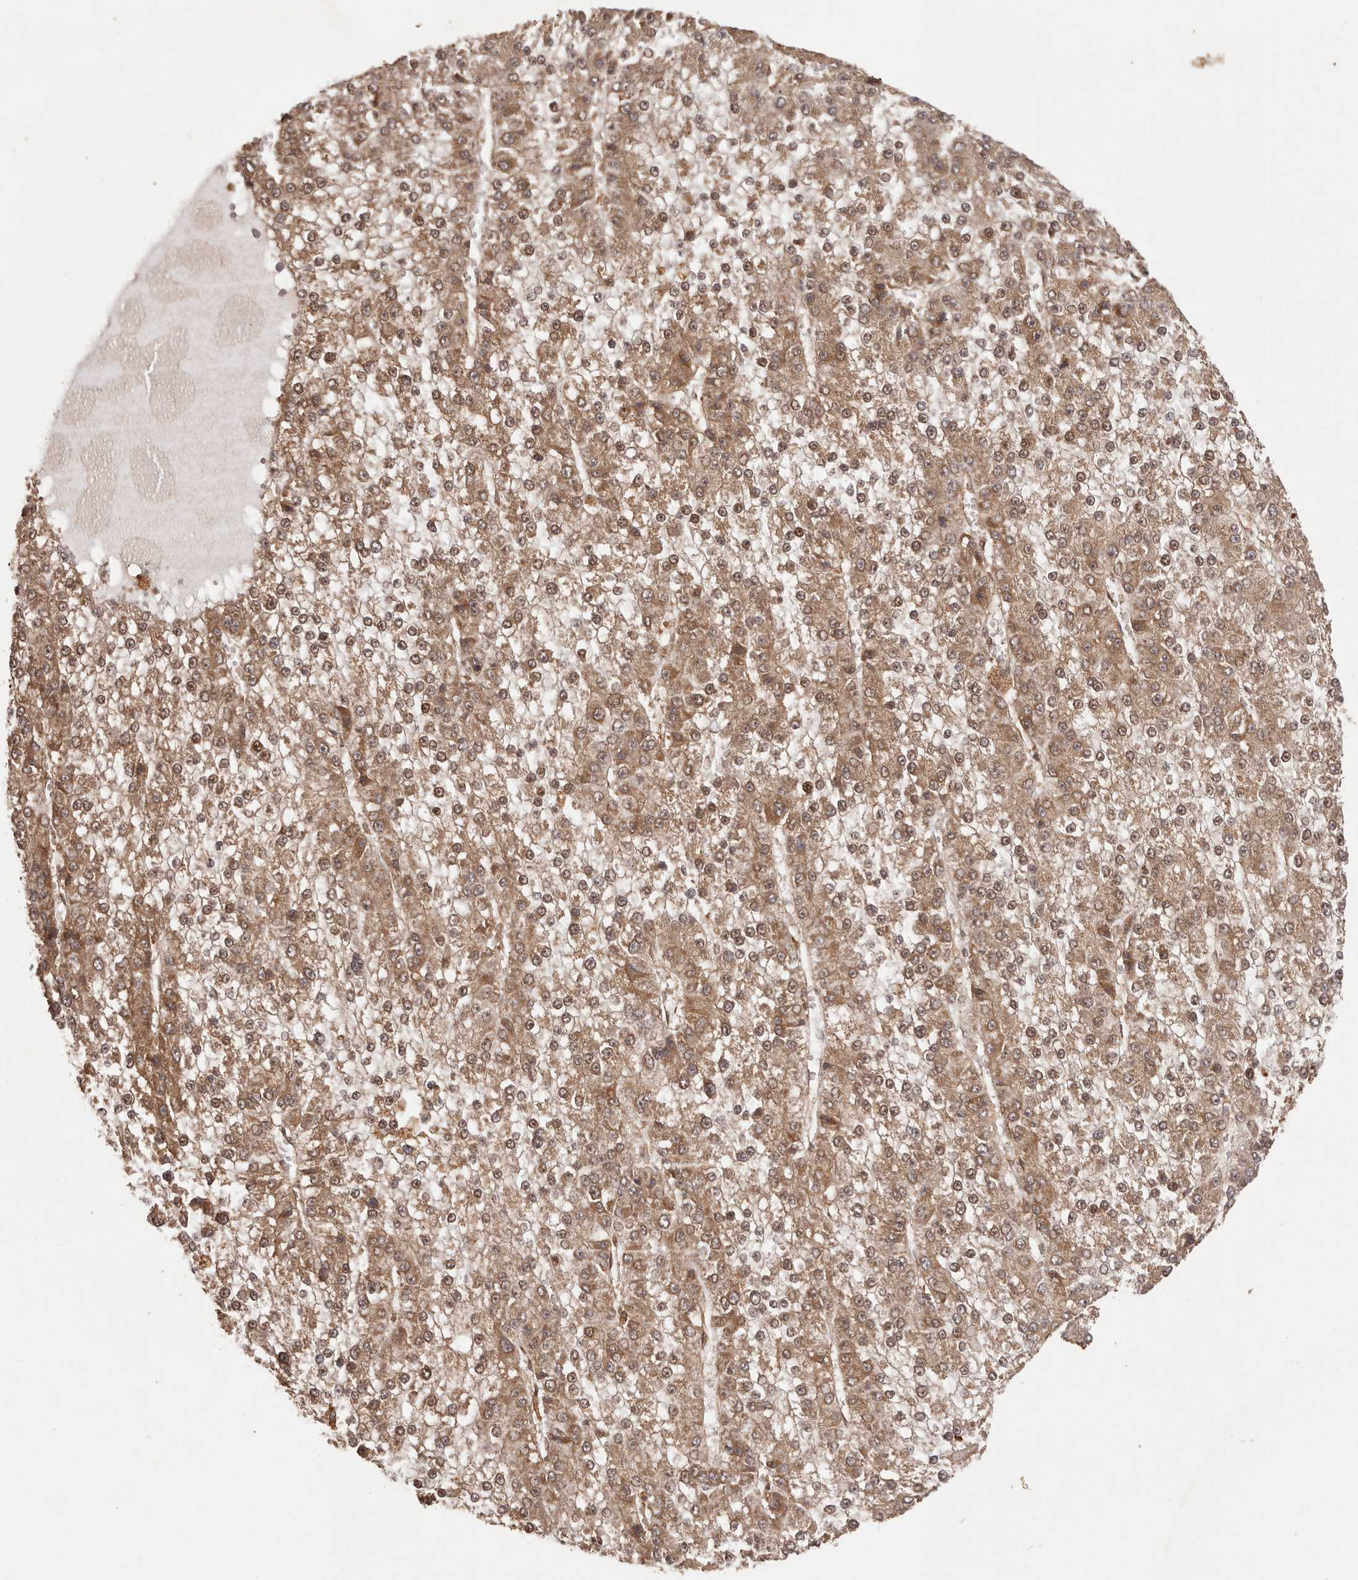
{"staining": {"intensity": "moderate", "quantity": ">75%", "location": "cytoplasmic/membranous,nuclear"}, "tissue": "liver cancer", "cell_type": "Tumor cells", "image_type": "cancer", "snomed": [{"axis": "morphology", "description": "Carcinoma, Hepatocellular, NOS"}, {"axis": "topography", "description": "Liver"}], "caption": "Immunohistochemical staining of human liver cancer (hepatocellular carcinoma) demonstrates medium levels of moderate cytoplasmic/membranous and nuclear protein expression in about >75% of tumor cells.", "gene": "UBR2", "patient": {"sex": "female", "age": 73}}